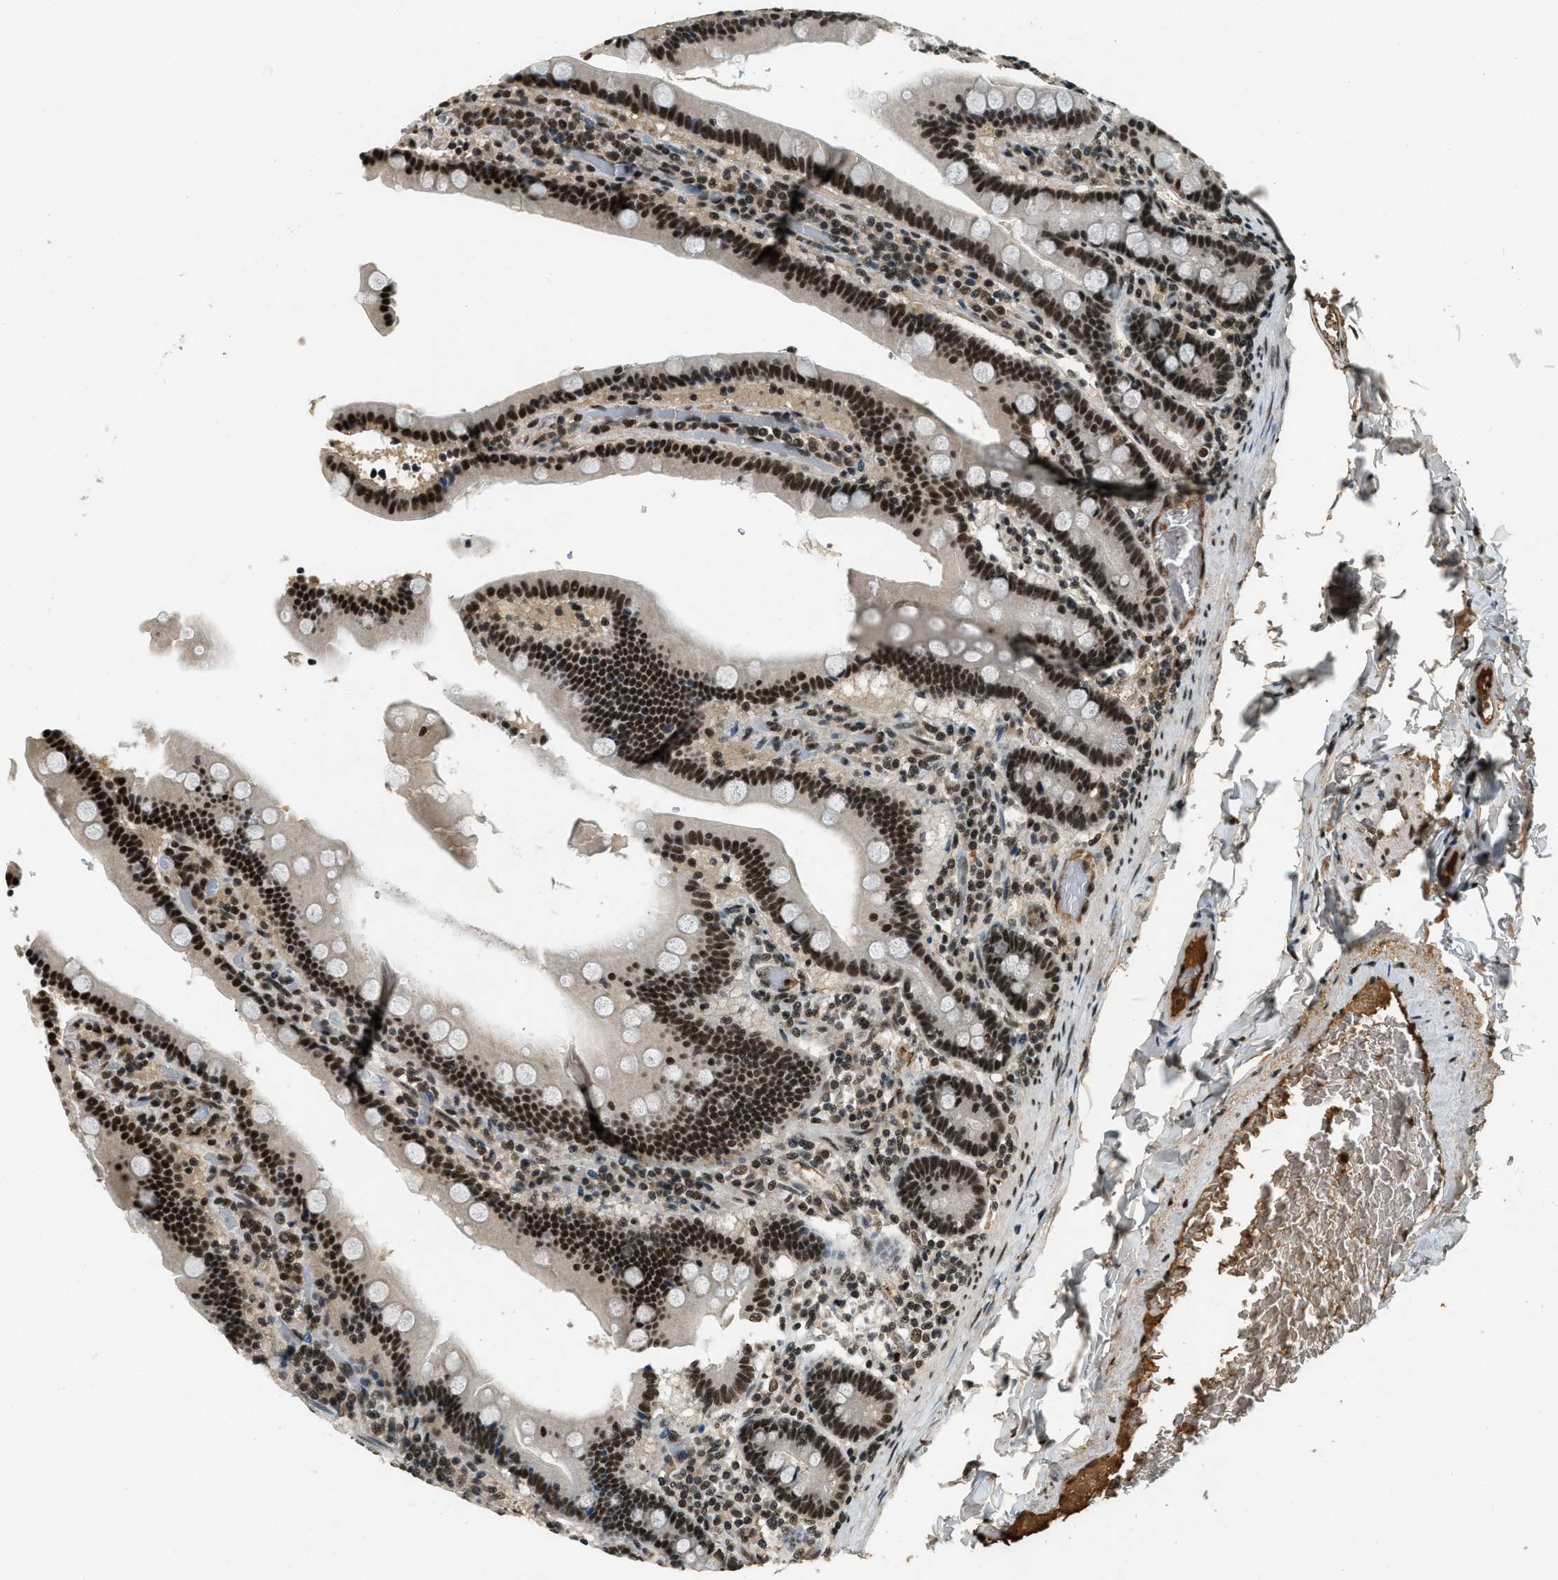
{"staining": {"intensity": "strong", "quantity": ">75%", "location": "nuclear"}, "tissue": "duodenum", "cell_type": "Glandular cells", "image_type": "normal", "snomed": [{"axis": "morphology", "description": "Normal tissue, NOS"}, {"axis": "topography", "description": "Duodenum"}], "caption": "An immunohistochemistry (IHC) histopathology image of normal tissue is shown. Protein staining in brown labels strong nuclear positivity in duodenum within glandular cells. Ihc stains the protein of interest in brown and the nuclei are stained blue.", "gene": "ZNF148", "patient": {"sex": "female", "age": 53}}